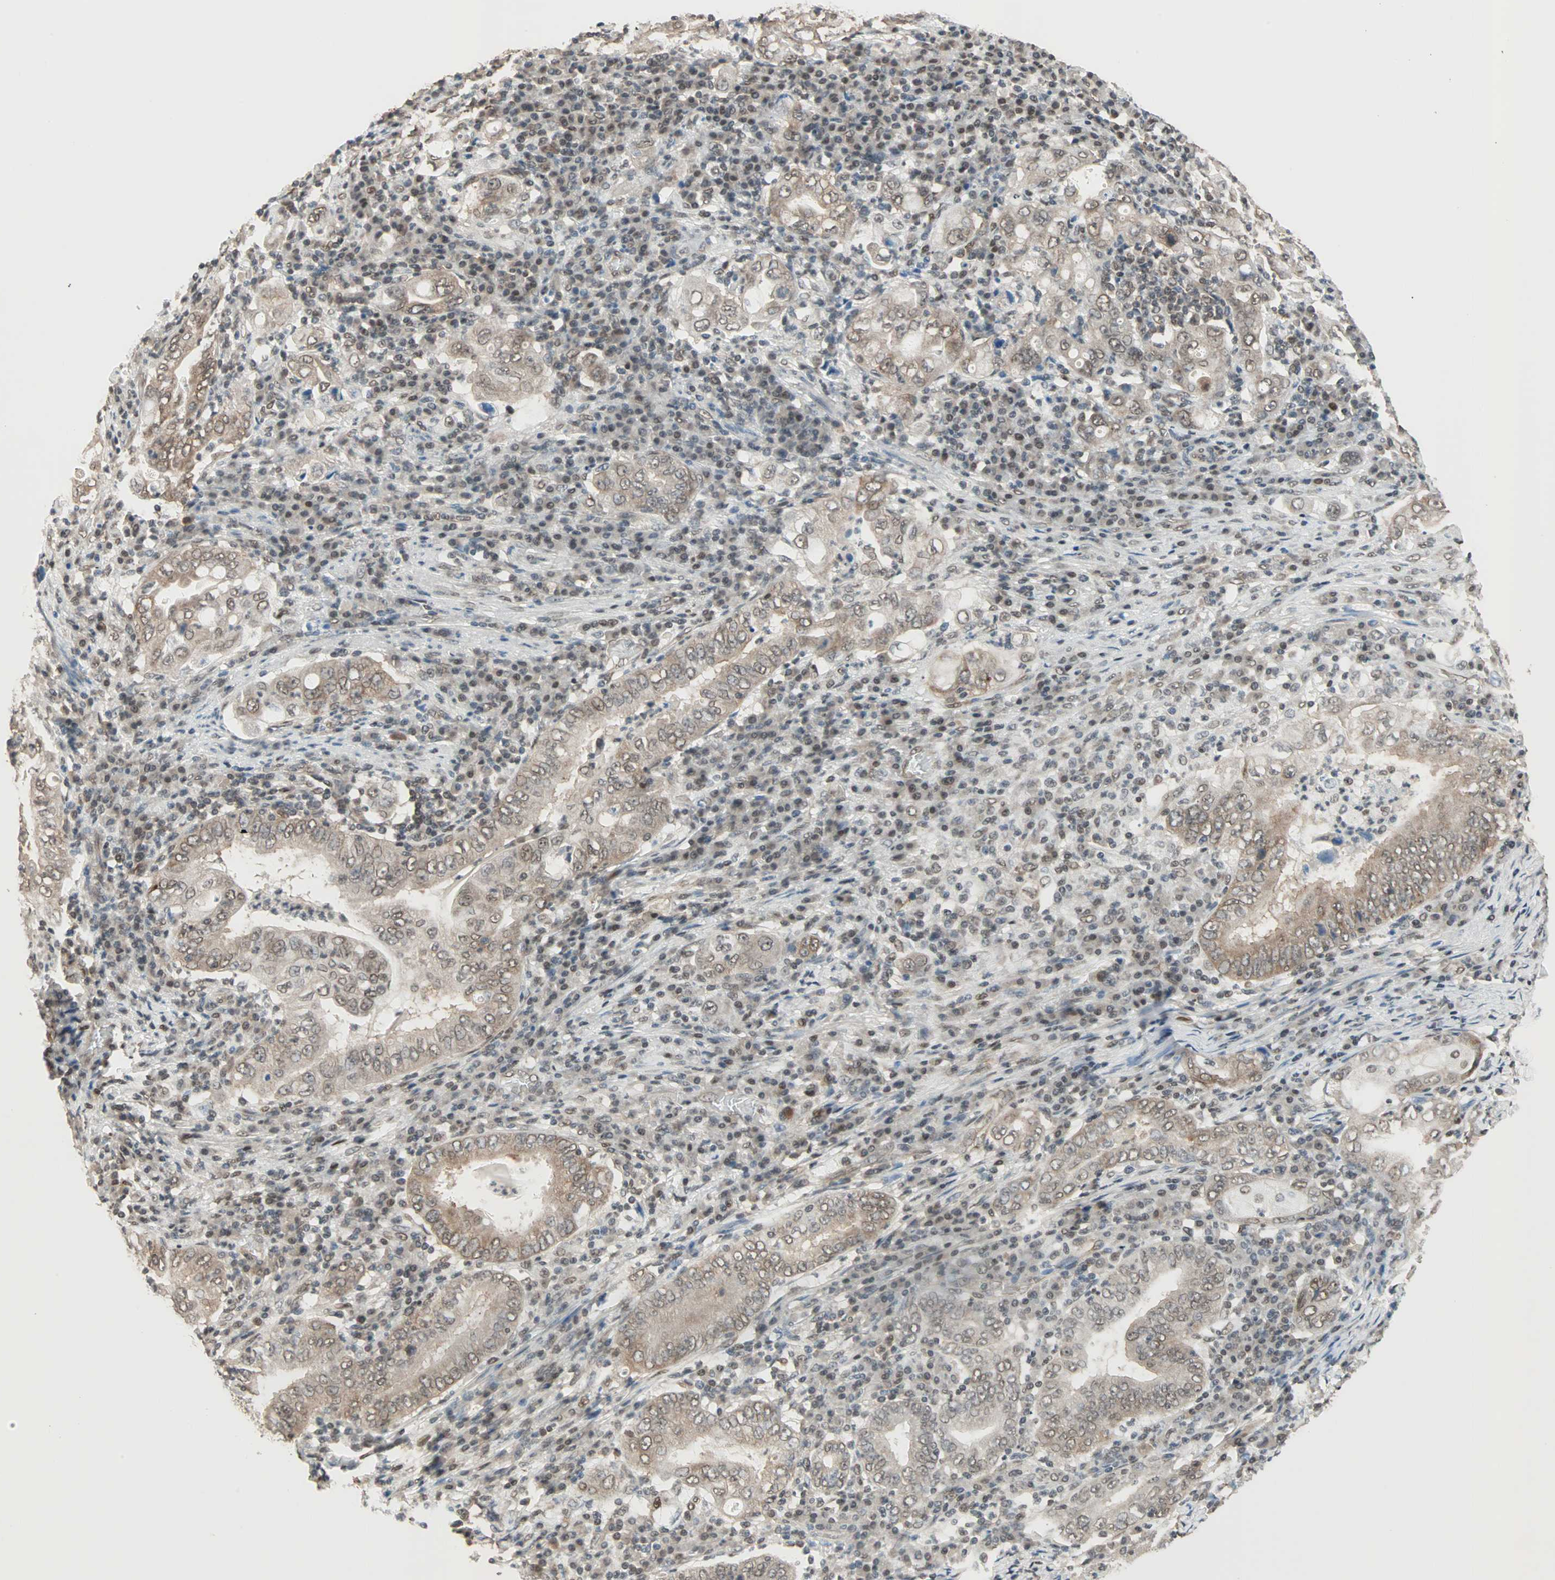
{"staining": {"intensity": "weak", "quantity": ">75%", "location": "cytoplasmic/membranous,nuclear"}, "tissue": "stomach cancer", "cell_type": "Tumor cells", "image_type": "cancer", "snomed": [{"axis": "morphology", "description": "Normal tissue, NOS"}, {"axis": "morphology", "description": "Adenocarcinoma, NOS"}, {"axis": "topography", "description": "Esophagus"}, {"axis": "topography", "description": "Stomach, upper"}, {"axis": "topography", "description": "Peripheral nerve tissue"}], "caption": "IHC of adenocarcinoma (stomach) reveals low levels of weak cytoplasmic/membranous and nuclear positivity in about >75% of tumor cells.", "gene": "DAZAP1", "patient": {"sex": "male", "age": 62}}